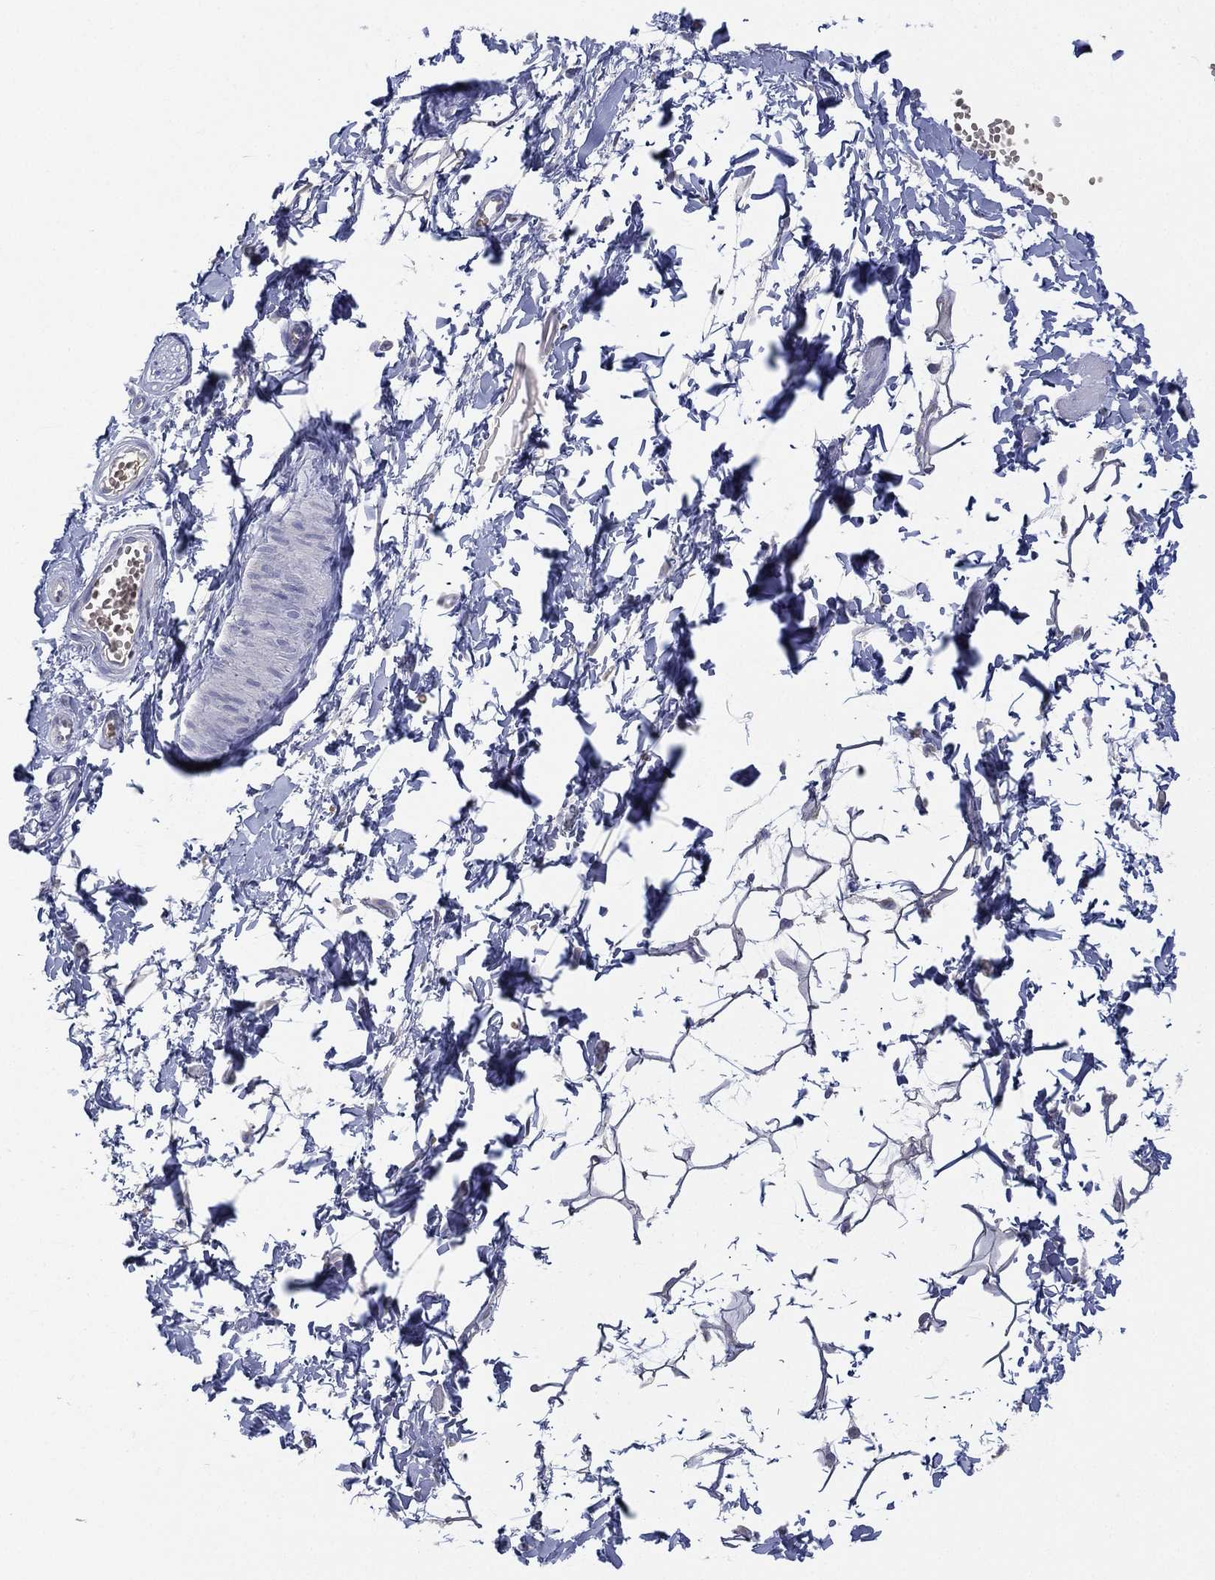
{"staining": {"intensity": "negative", "quantity": "none", "location": "none"}, "tissue": "adipose tissue", "cell_type": "Adipocytes", "image_type": "normal", "snomed": [{"axis": "morphology", "description": "Normal tissue, NOS"}, {"axis": "topography", "description": "Smooth muscle"}, {"axis": "topography", "description": "Peripheral nerve tissue"}], "caption": "Adipocytes show no significant expression in unremarkable adipose tissue. (IHC, brightfield microscopy, high magnification).", "gene": "CYP2D6", "patient": {"sex": "male", "age": 22}}